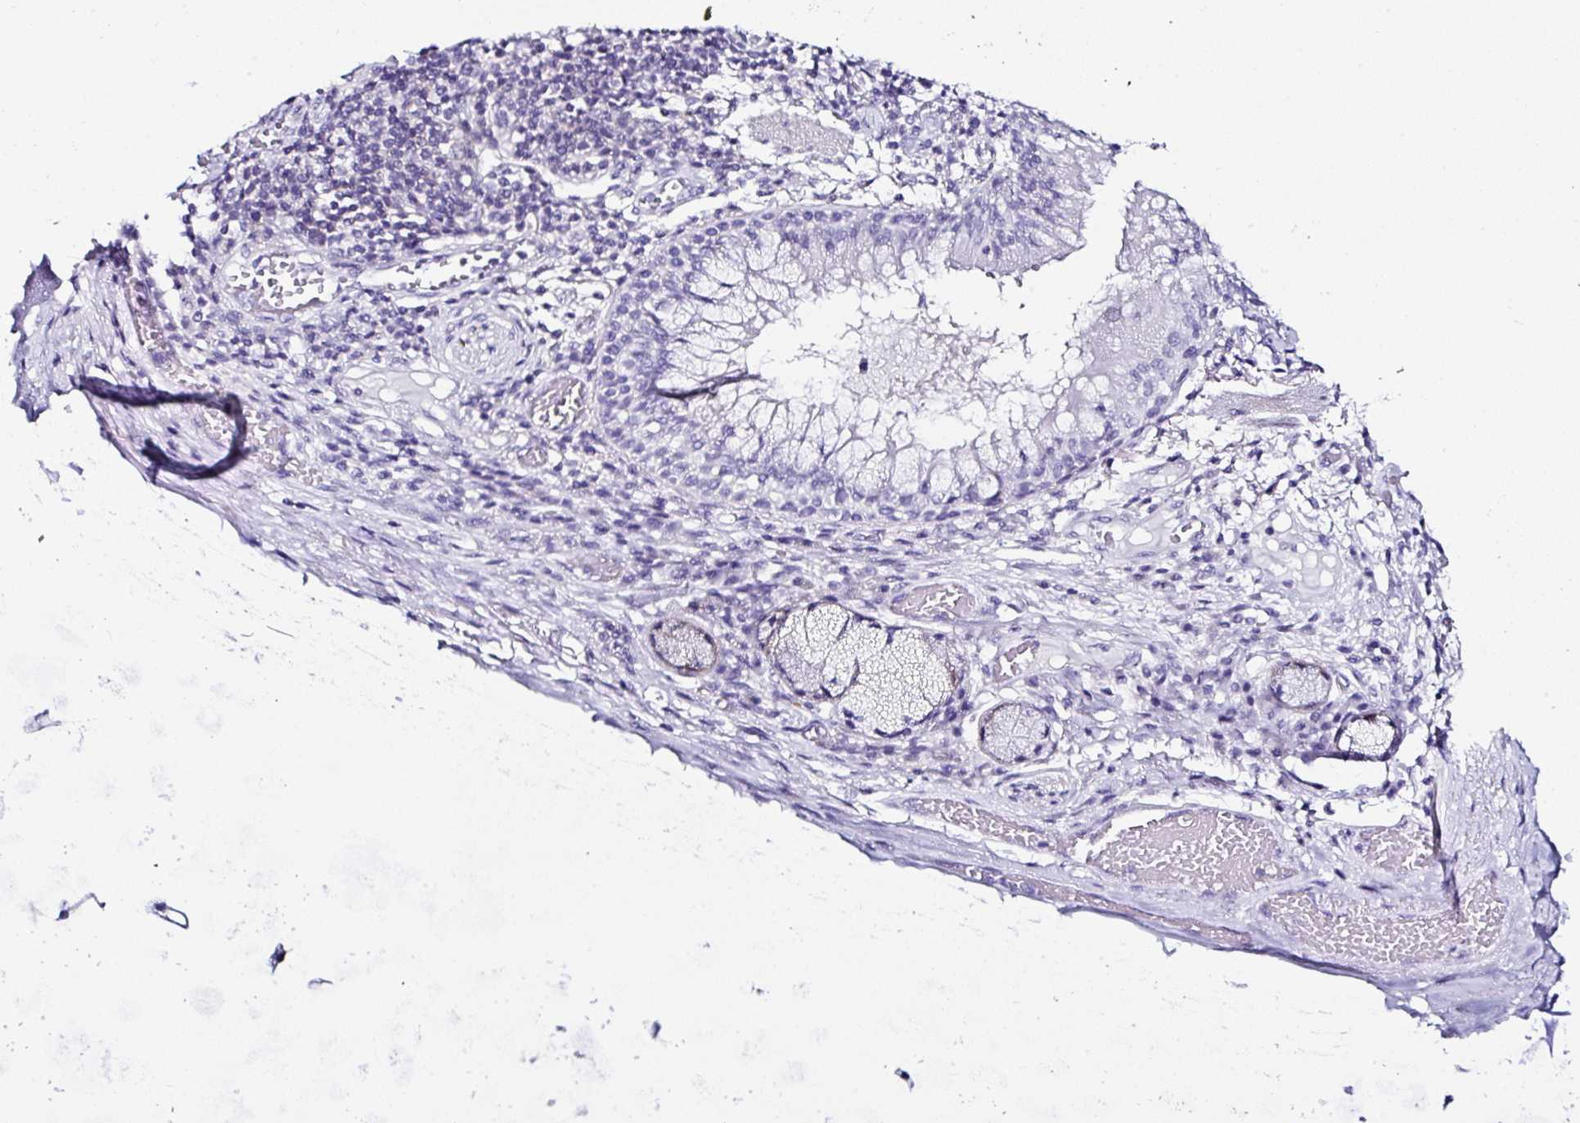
{"staining": {"intensity": "negative", "quantity": "none", "location": "none"}, "tissue": "adipose tissue", "cell_type": "Adipocytes", "image_type": "normal", "snomed": [{"axis": "morphology", "description": "Normal tissue, NOS"}, {"axis": "topography", "description": "Cartilage tissue"}, {"axis": "topography", "description": "Bronchus"}], "caption": "The image exhibits no staining of adipocytes in unremarkable adipose tissue. The staining was performed using DAB (3,3'-diaminobenzidine) to visualize the protein expression in brown, while the nuclei were stained in blue with hematoxylin (Magnification: 20x).", "gene": "UGT3A1", "patient": {"sex": "male", "age": 56}}